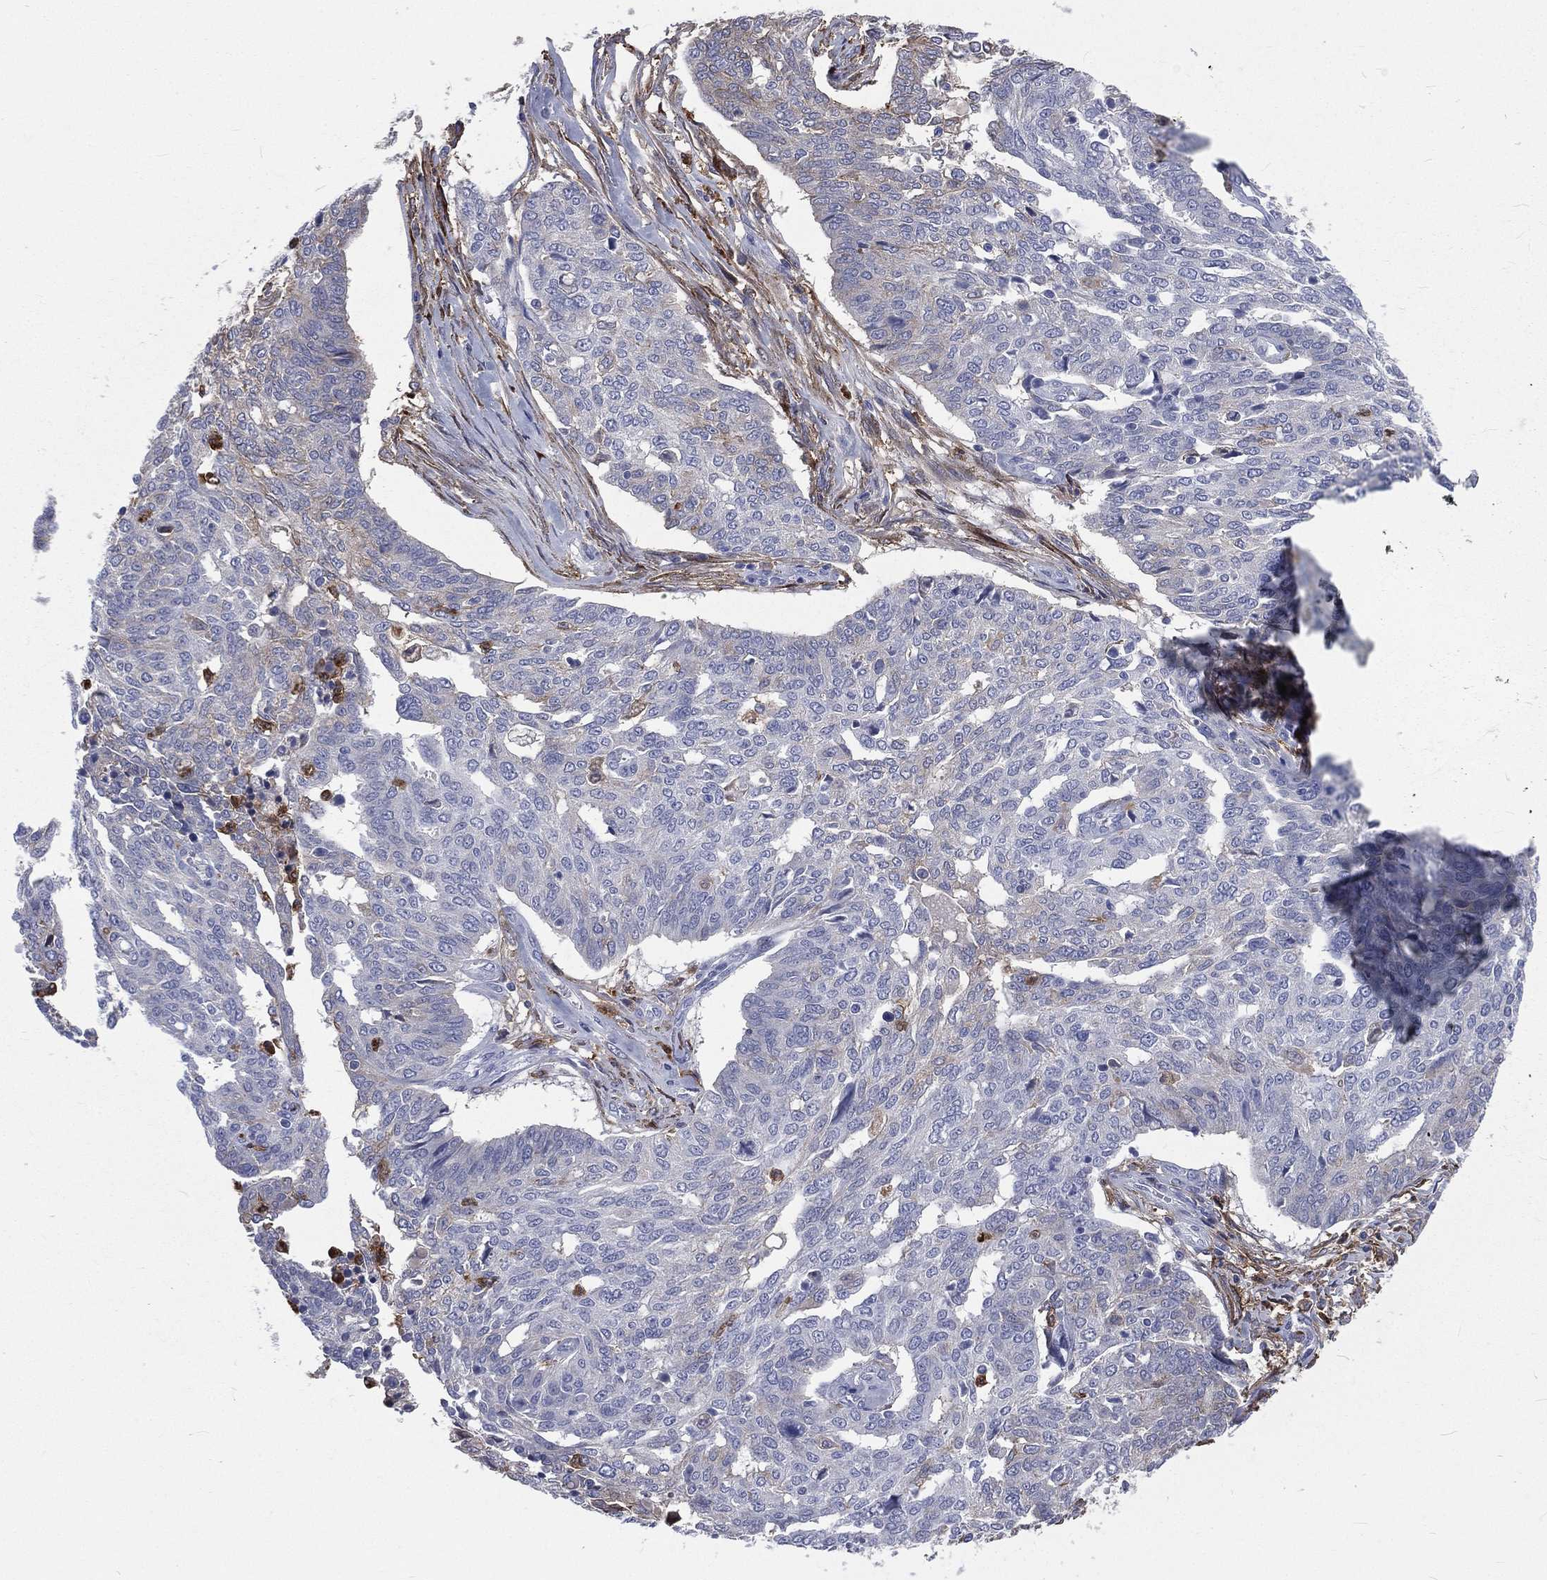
{"staining": {"intensity": "negative", "quantity": "none", "location": "none"}, "tissue": "ovarian cancer", "cell_type": "Tumor cells", "image_type": "cancer", "snomed": [{"axis": "morphology", "description": "Cystadenocarcinoma, serous, NOS"}, {"axis": "topography", "description": "Ovary"}], "caption": "IHC photomicrograph of neoplastic tissue: ovarian serous cystadenocarcinoma stained with DAB (3,3'-diaminobenzidine) shows no significant protein positivity in tumor cells.", "gene": "BASP1", "patient": {"sex": "female", "age": 67}}